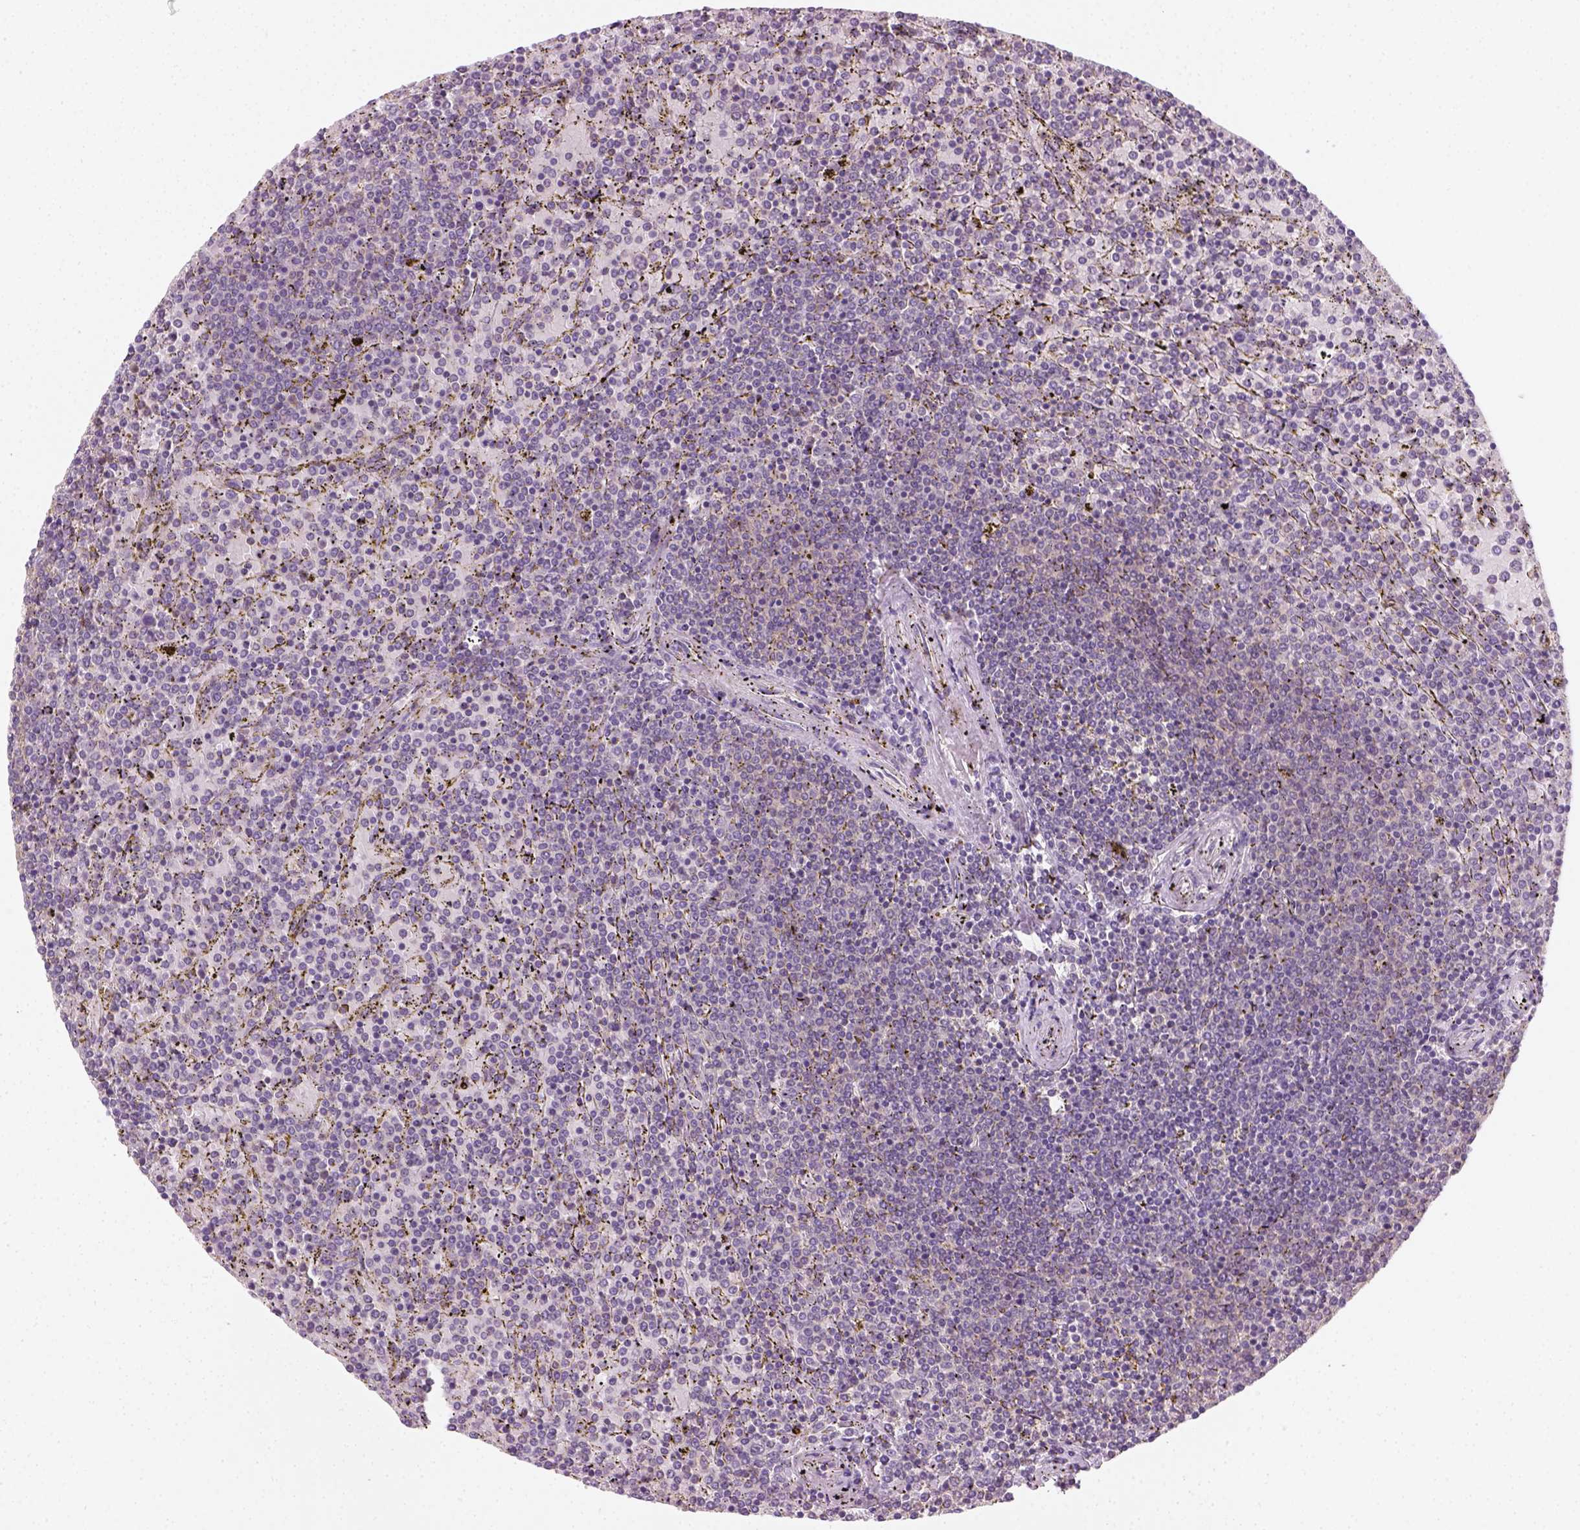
{"staining": {"intensity": "negative", "quantity": "none", "location": "none"}, "tissue": "lymphoma", "cell_type": "Tumor cells", "image_type": "cancer", "snomed": [{"axis": "morphology", "description": "Malignant lymphoma, non-Hodgkin's type, Low grade"}, {"axis": "topography", "description": "Spleen"}], "caption": "IHC micrograph of lymphoma stained for a protein (brown), which shows no staining in tumor cells.", "gene": "EPHB1", "patient": {"sex": "female", "age": 77}}